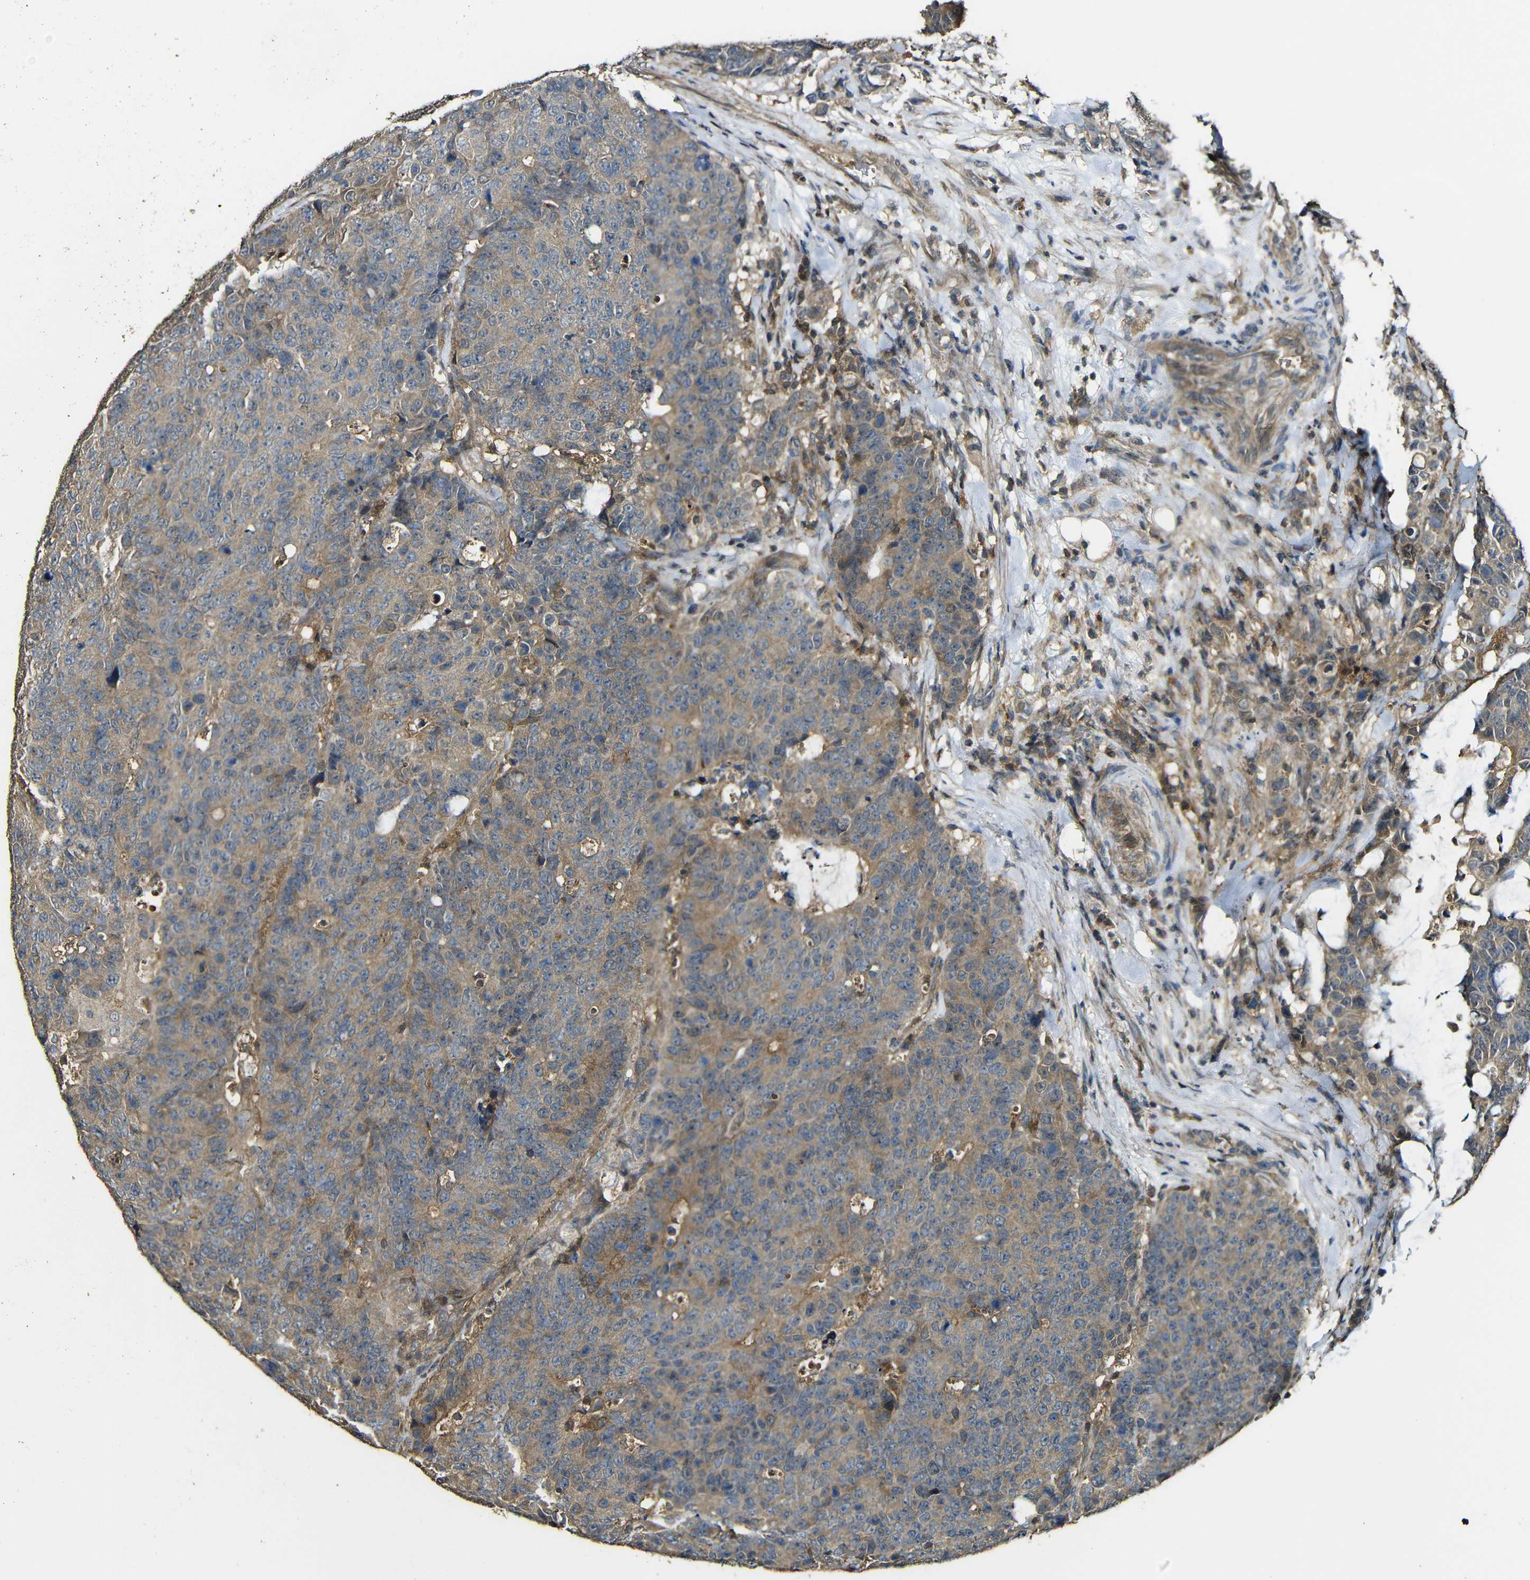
{"staining": {"intensity": "moderate", "quantity": ">75%", "location": "cytoplasmic/membranous"}, "tissue": "colorectal cancer", "cell_type": "Tumor cells", "image_type": "cancer", "snomed": [{"axis": "morphology", "description": "Adenocarcinoma, NOS"}, {"axis": "topography", "description": "Colon"}], "caption": "Tumor cells display medium levels of moderate cytoplasmic/membranous expression in about >75% of cells in human colorectal cancer. The staining was performed using DAB (3,3'-diaminobenzidine) to visualize the protein expression in brown, while the nuclei were stained in blue with hematoxylin (Magnification: 20x).", "gene": "CASP8", "patient": {"sex": "female", "age": 86}}